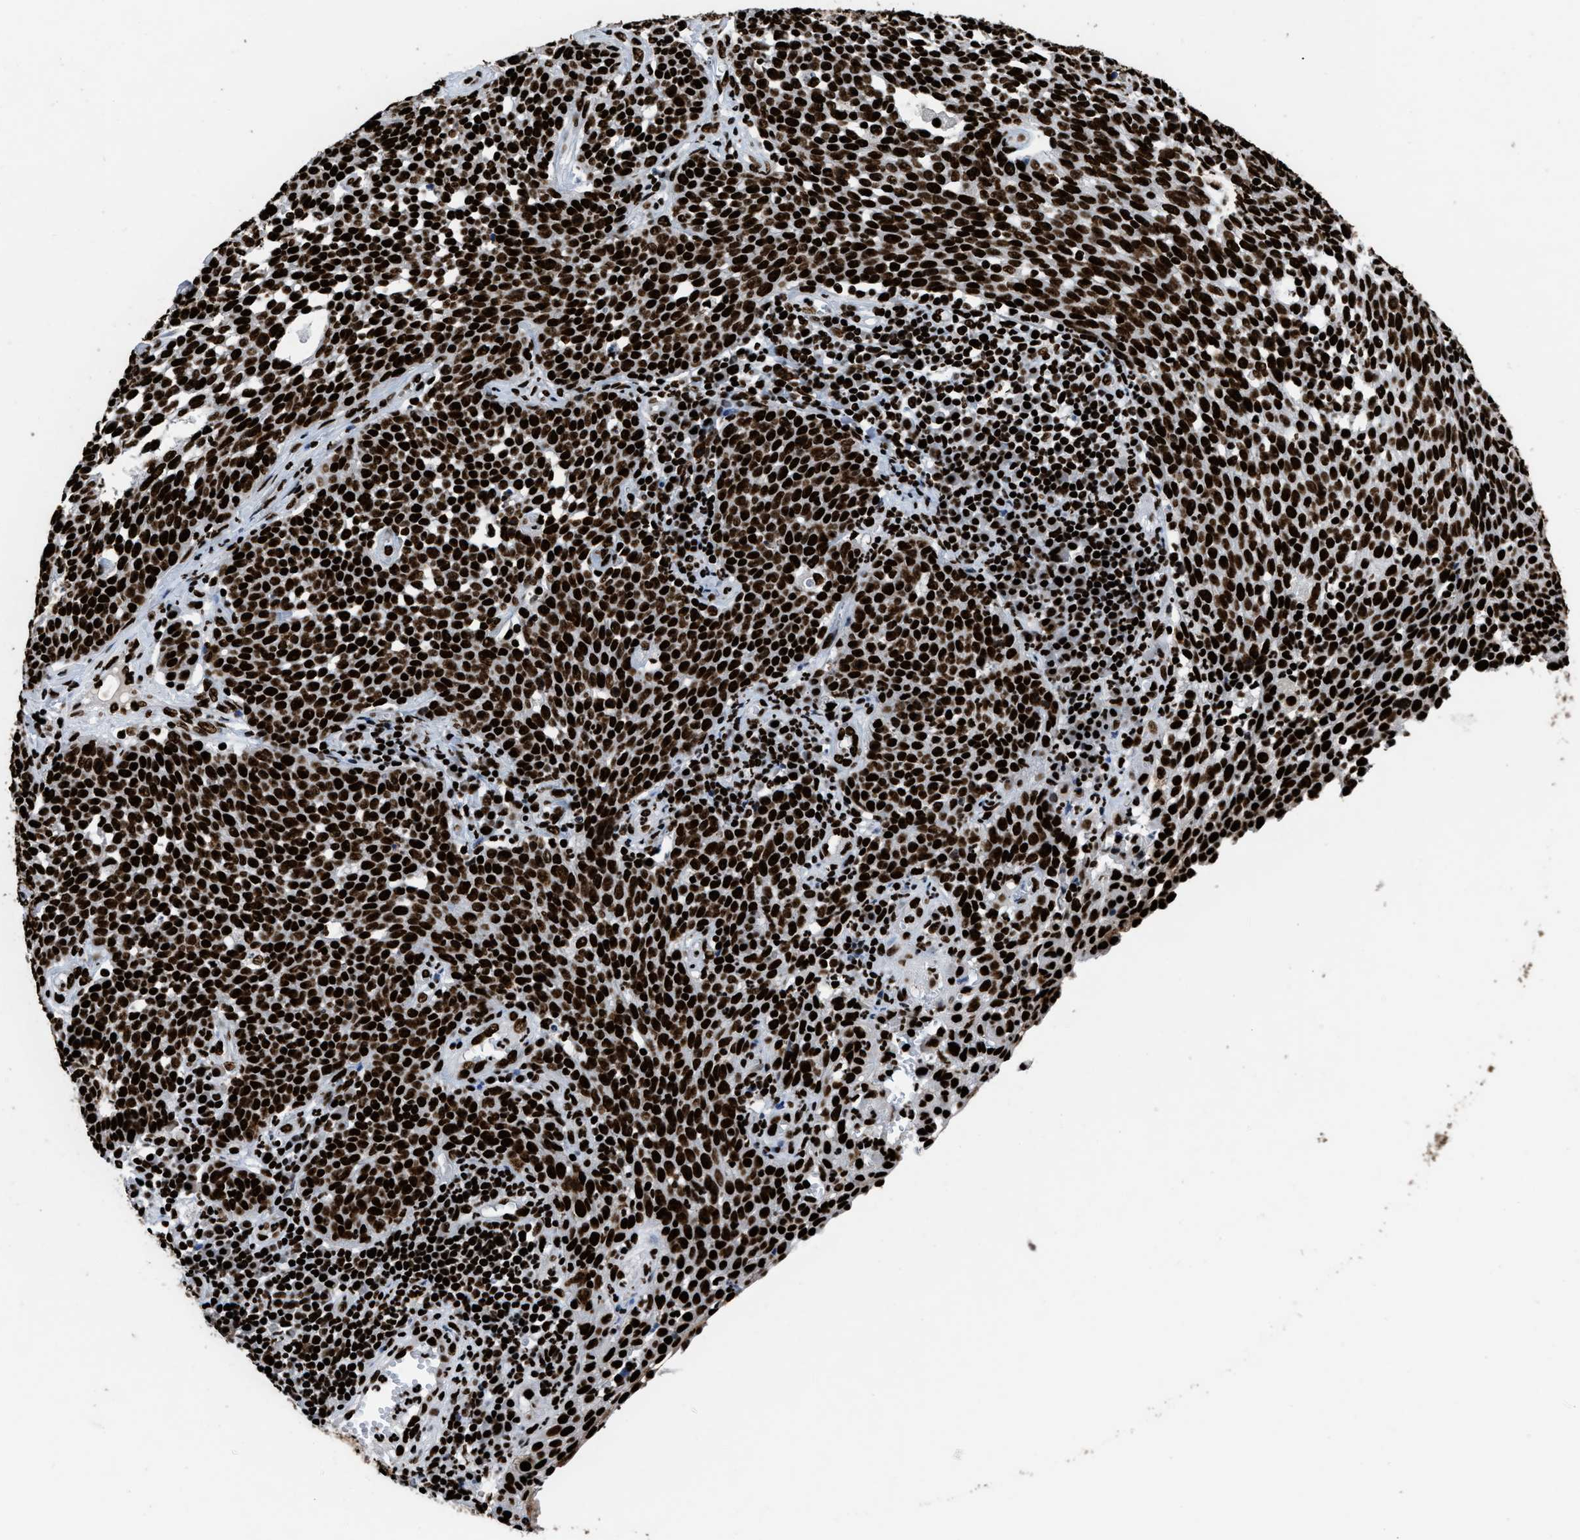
{"staining": {"intensity": "strong", "quantity": ">75%", "location": "nuclear"}, "tissue": "cervical cancer", "cell_type": "Tumor cells", "image_type": "cancer", "snomed": [{"axis": "morphology", "description": "Squamous cell carcinoma, NOS"}, {"axis": "topography", "description": "Cervix"}], "caption": "IHC staining of cervical squamous cell carcinoma, which displays high levels of strong nuclear expression in about >75% of tumor cells indicating strong nuclear protein staining. The staining was performed using DAB (3,3'-diaminobenzidine) (brown) for protein detection and nuclei were counterstained in hematoxylin (blue).", "gene": "HNRNPM", "patient": {"sex": "female", "age": 34}}